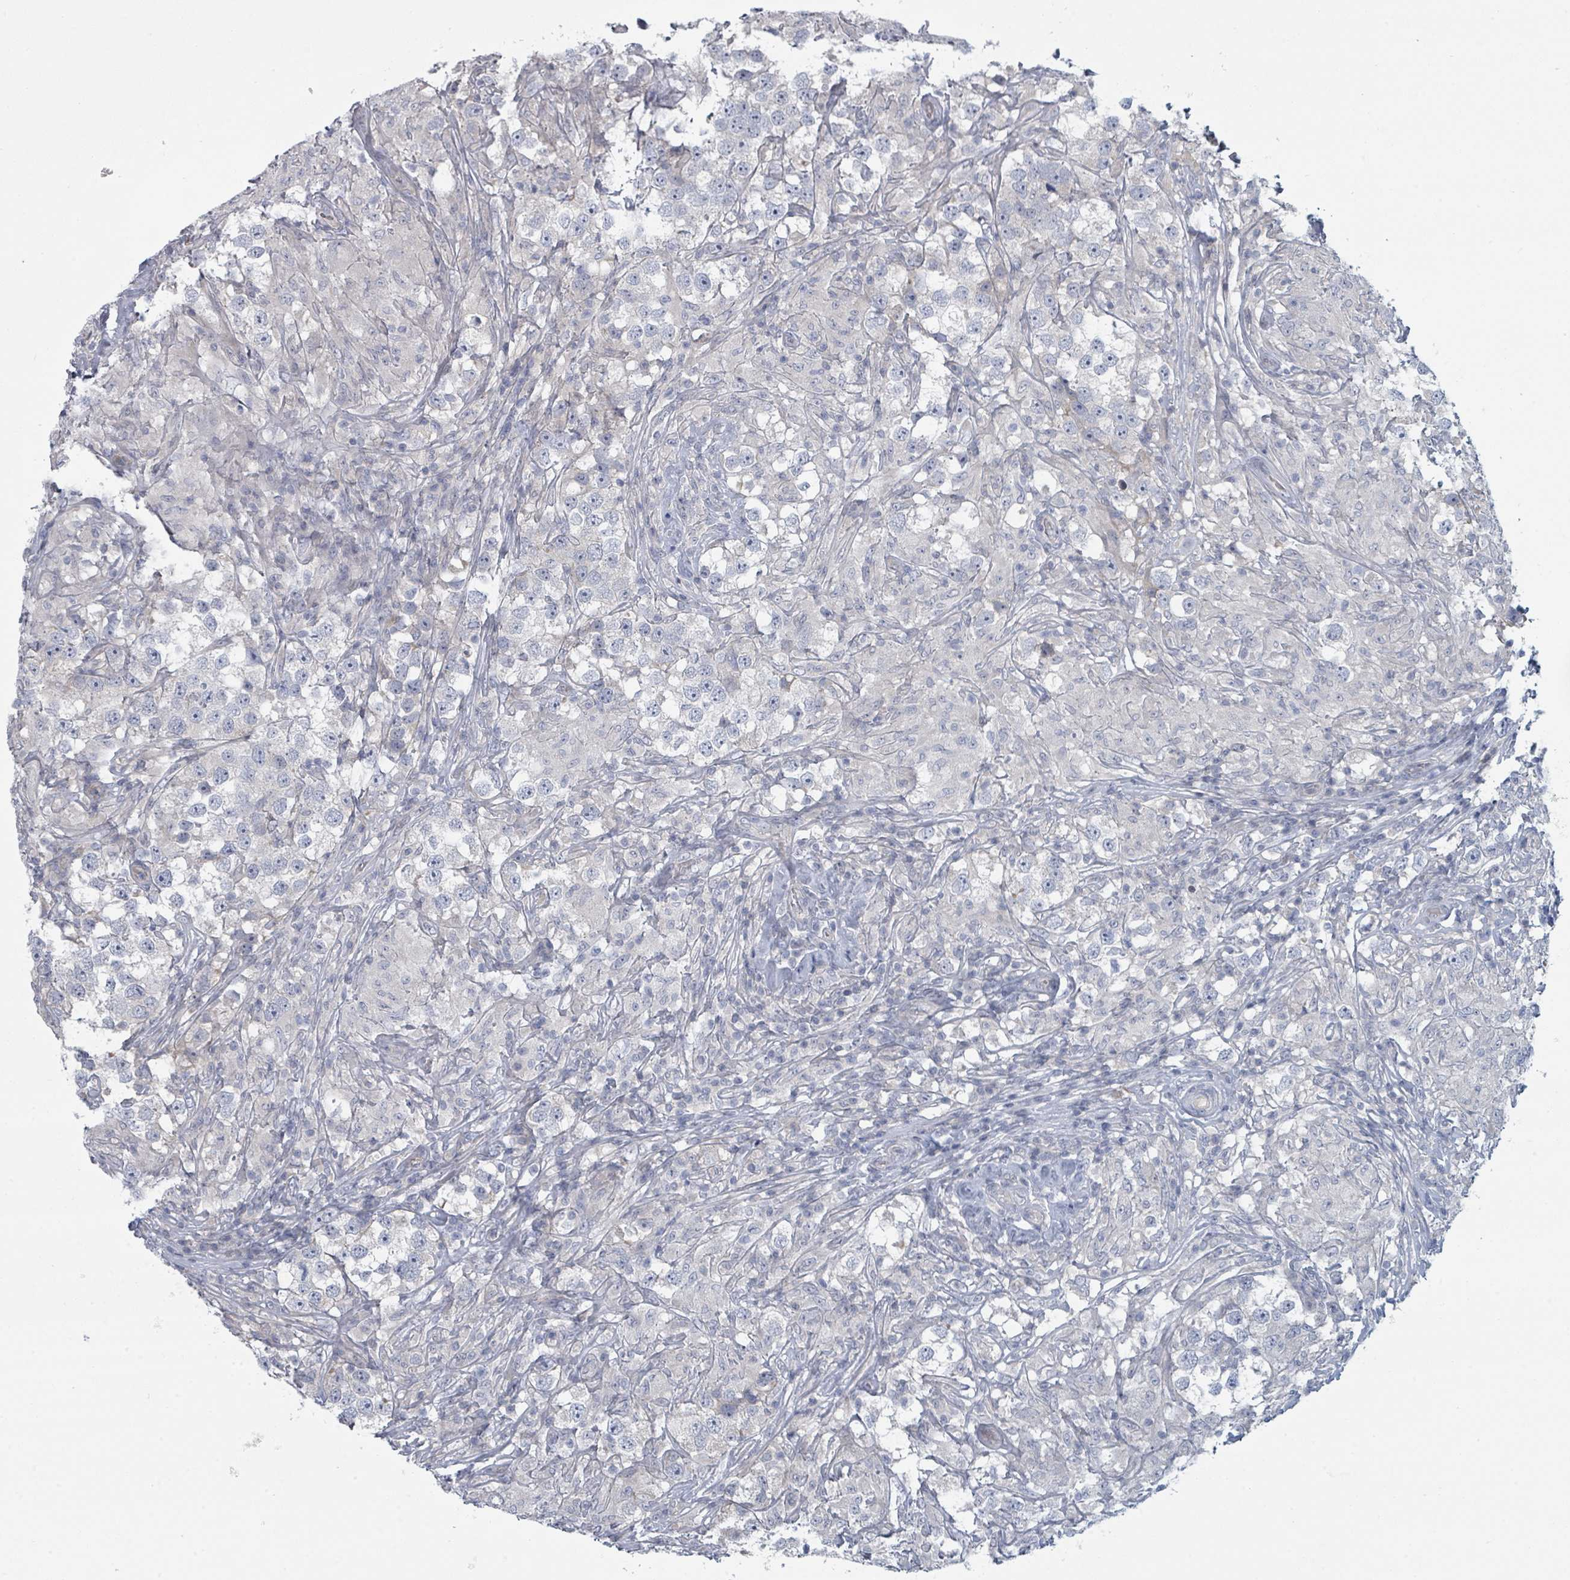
{"staining": {"intensity": "negative", "quantity": "none", "location": "none"}, "tissue": "testis cancer", "cell_type": "Tumor cells", "image_type": "cancer", "snomed": [{"axis": "morphology", "description": "Seminoma, NOS"}, {"axis": "topography", "description": "Testis"}], "caption": "Testis cancer stained for a protein using IHC displays no expression tumor cells.", "gene": "SLC25A45", "patient": {"sex": "male", "age": 46}}